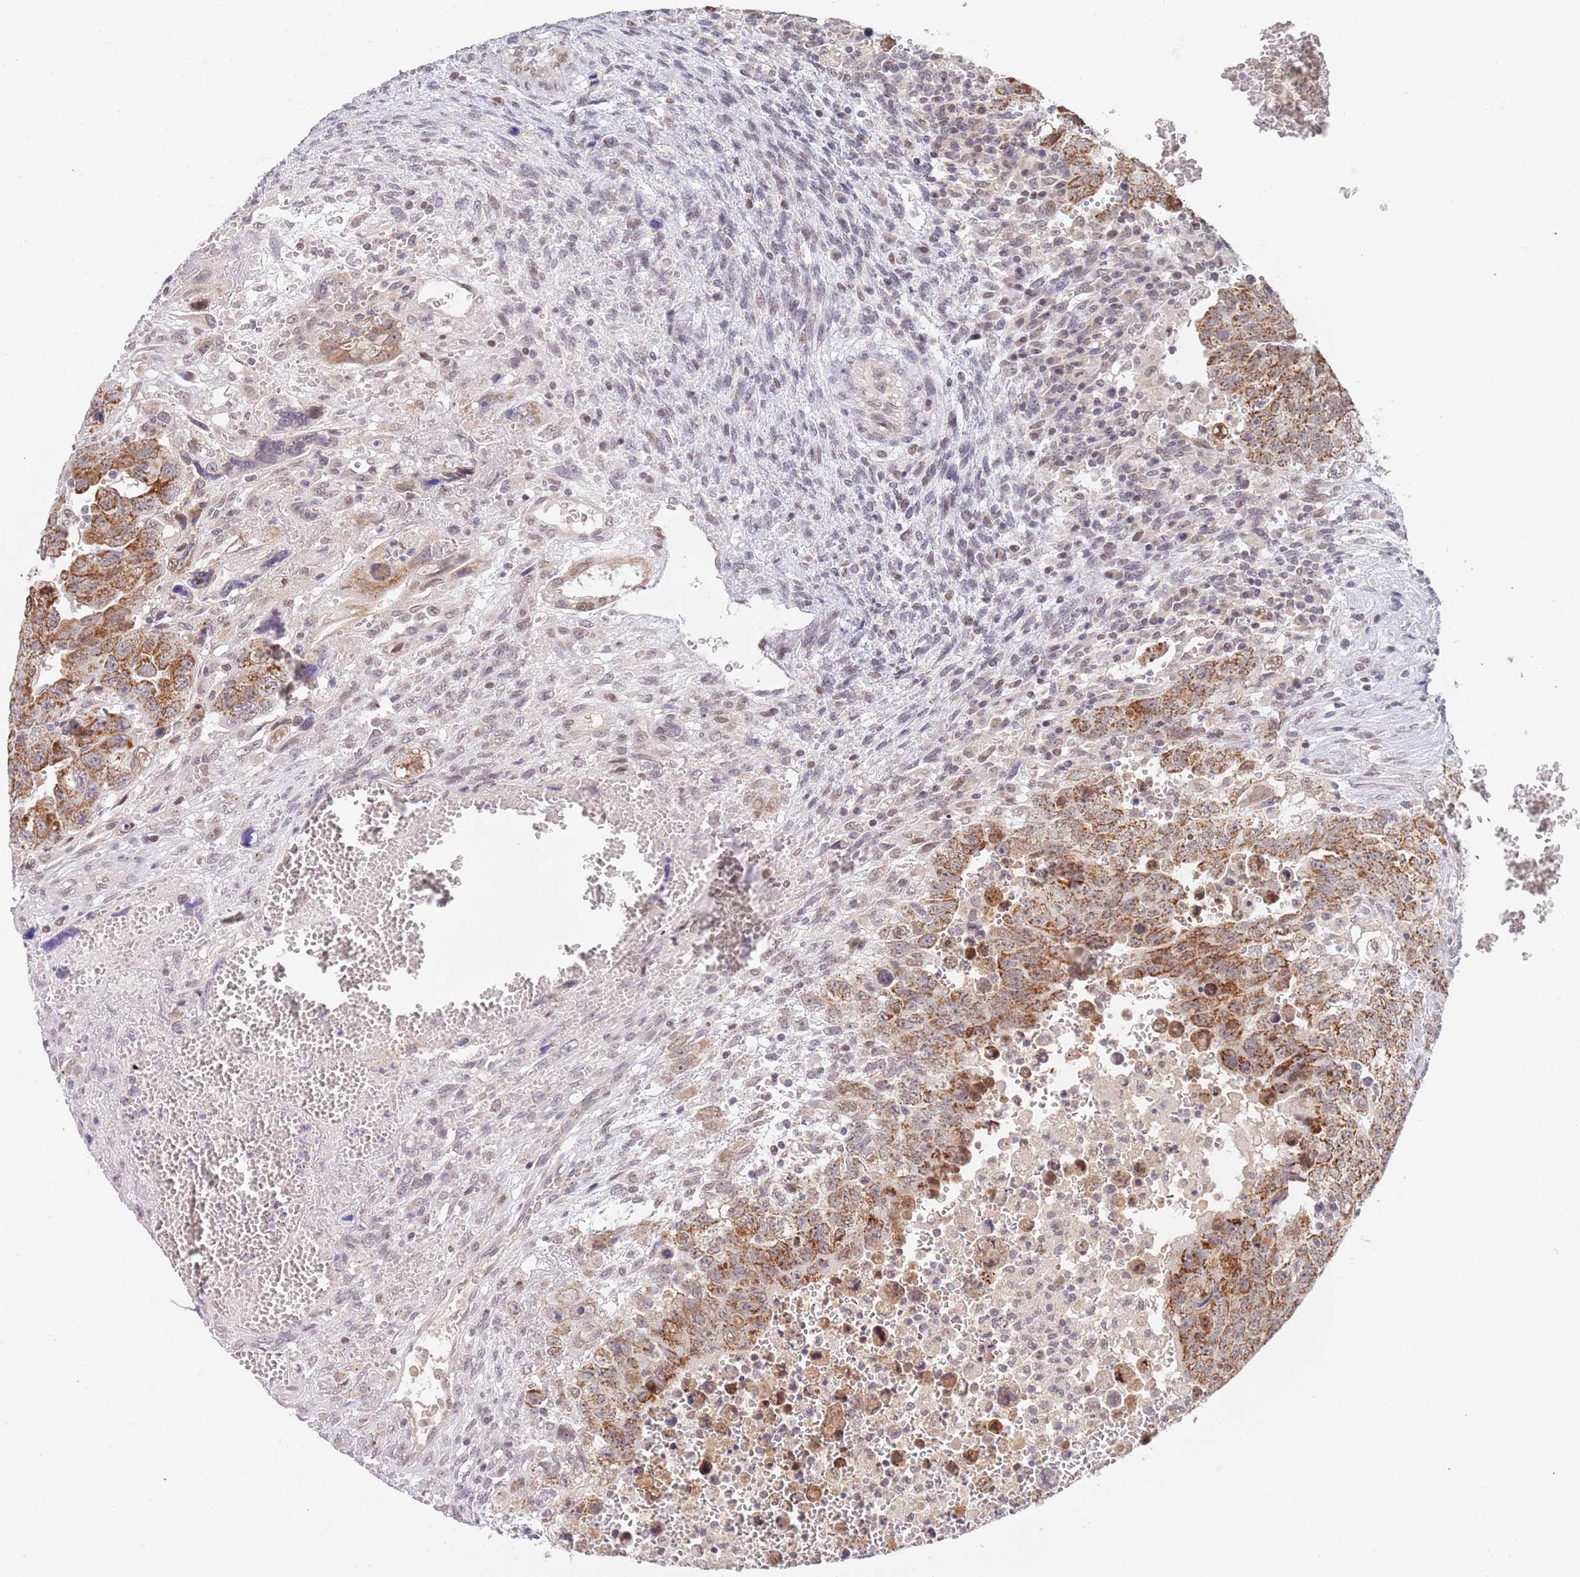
{"staining": {"intensity": "moderate", "quantity": ">75%", "location": "cytoplasmic/membranous"}, "tissue": "testis cancer", "cell_type": "Tumor cells", "image_type": "cancer", "snomed": [{"axis": "morphology", "description": "Carcinoma, Embryonal, NOS"}, {"axis": "topography", "description": "Testis"}], "caption": "Tumor cells show moderate cytoplasmic/membranous expression in approximately >75% of cells in testis cancer.", "gene": "TIMM13", "patient": {"sex": "male", "age": 28}}